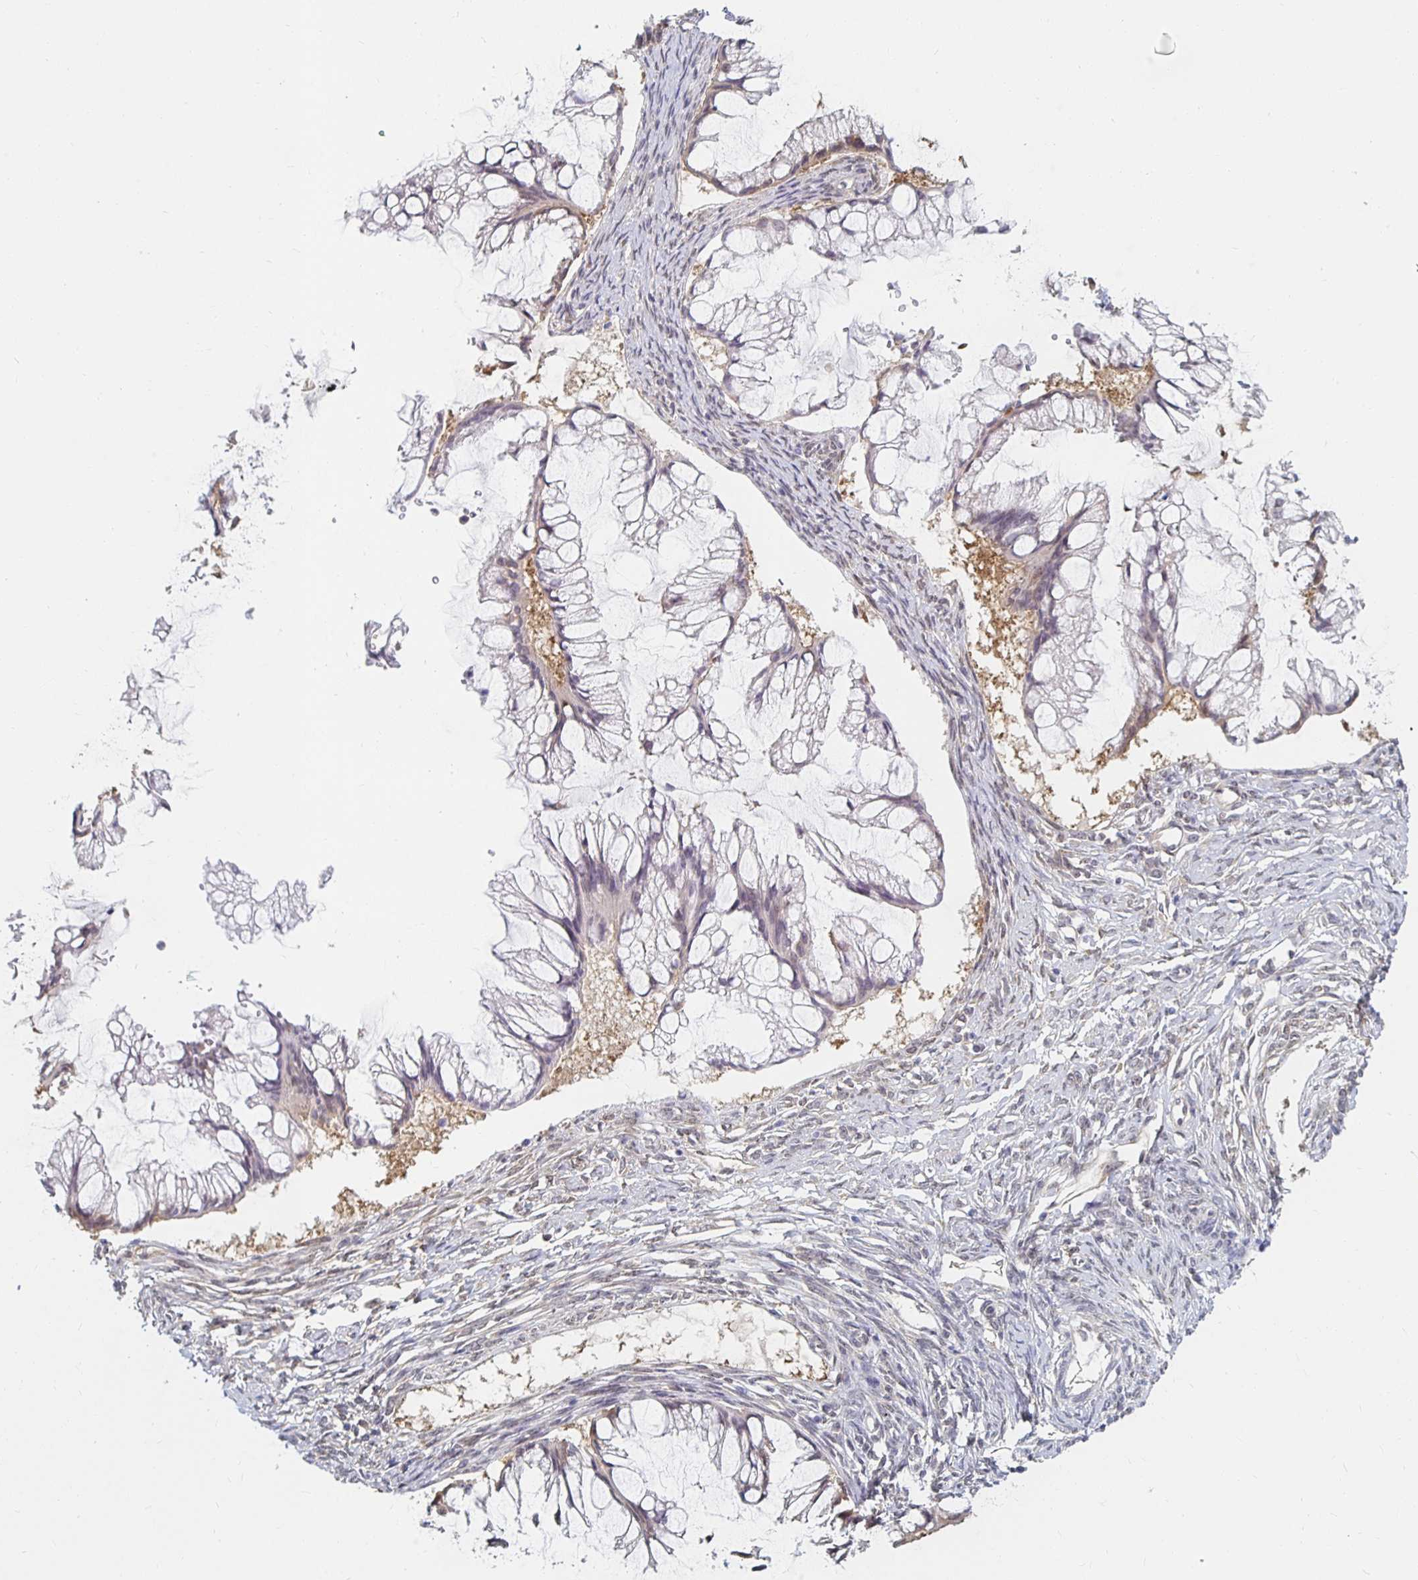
{"staining": {"intensity": "negative", "quantity": "none", "location": "none"}, "tissue": "ovarian cancer", "cell_type": "Tumor cells", "image_type": "cancer", "snomed": [{"axis": "morphology", "description": "Cystadenocarcinoma, mucinous, NOS"}, {"axis": "topography", "description": "Ovary"}], "caption": "Micrograph shows no protein positivity in tumor cells of mucinous cystadenocarcinoma (ovarian) tissue.", "gene": "PDAP1", "patient": {"sex": "female", "age": 73}}